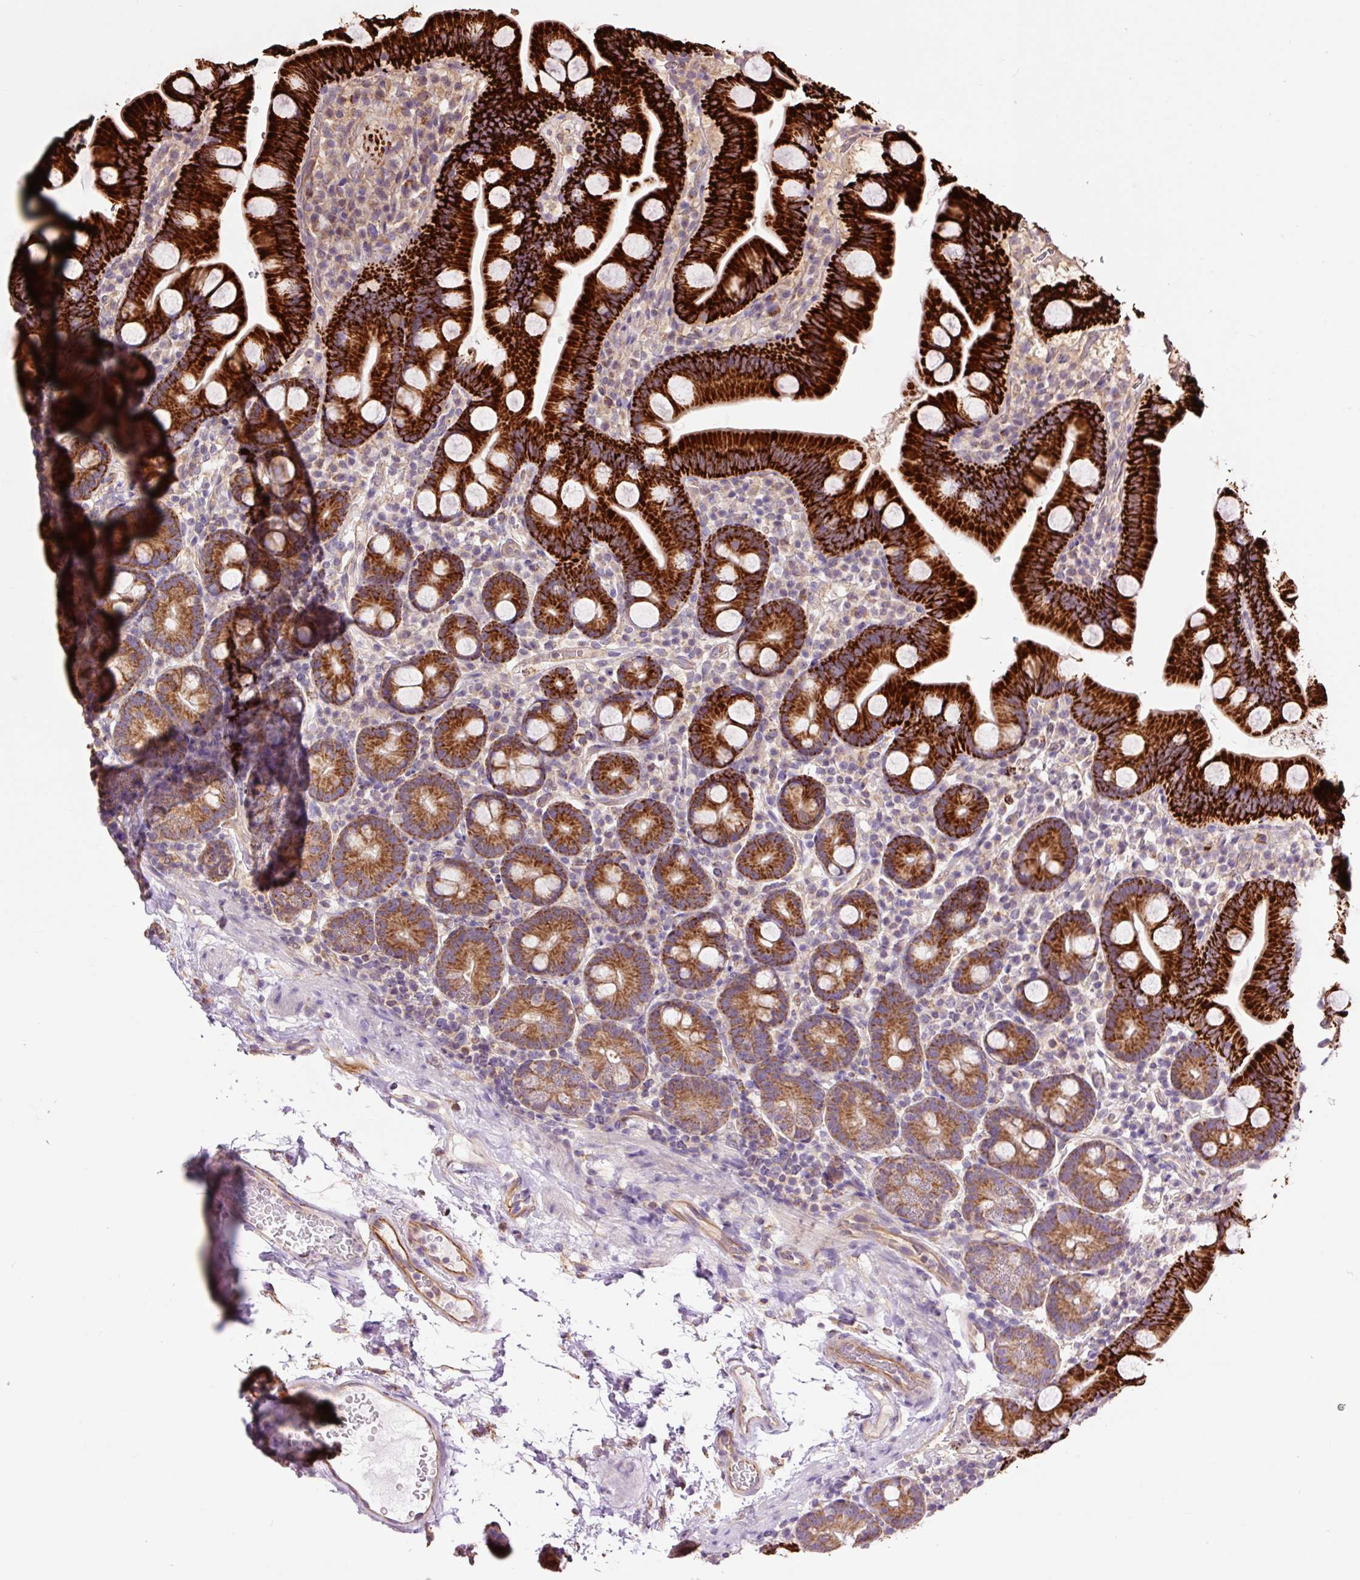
{"staining": {"intensity": "strong", "quantity": ">75%", "location": "cytoplasmic/membranous"}, "tissue": "small intestine", "cell_type": "Glandular cells", "image_type": "normal", "snomed": [{"axis": "morphology", "description": "Normal tissue, NOS"}, {"axis": "topography", "description": "Small intestine"}], "caption": "This is an image of immunohistochemistry staining of unremarkable small intestine, which shows strong expression in the cytoplasmic/membranous of glandular cells.", "gene": "PCK2", "patient": {"sex": "female", "age": 68}}